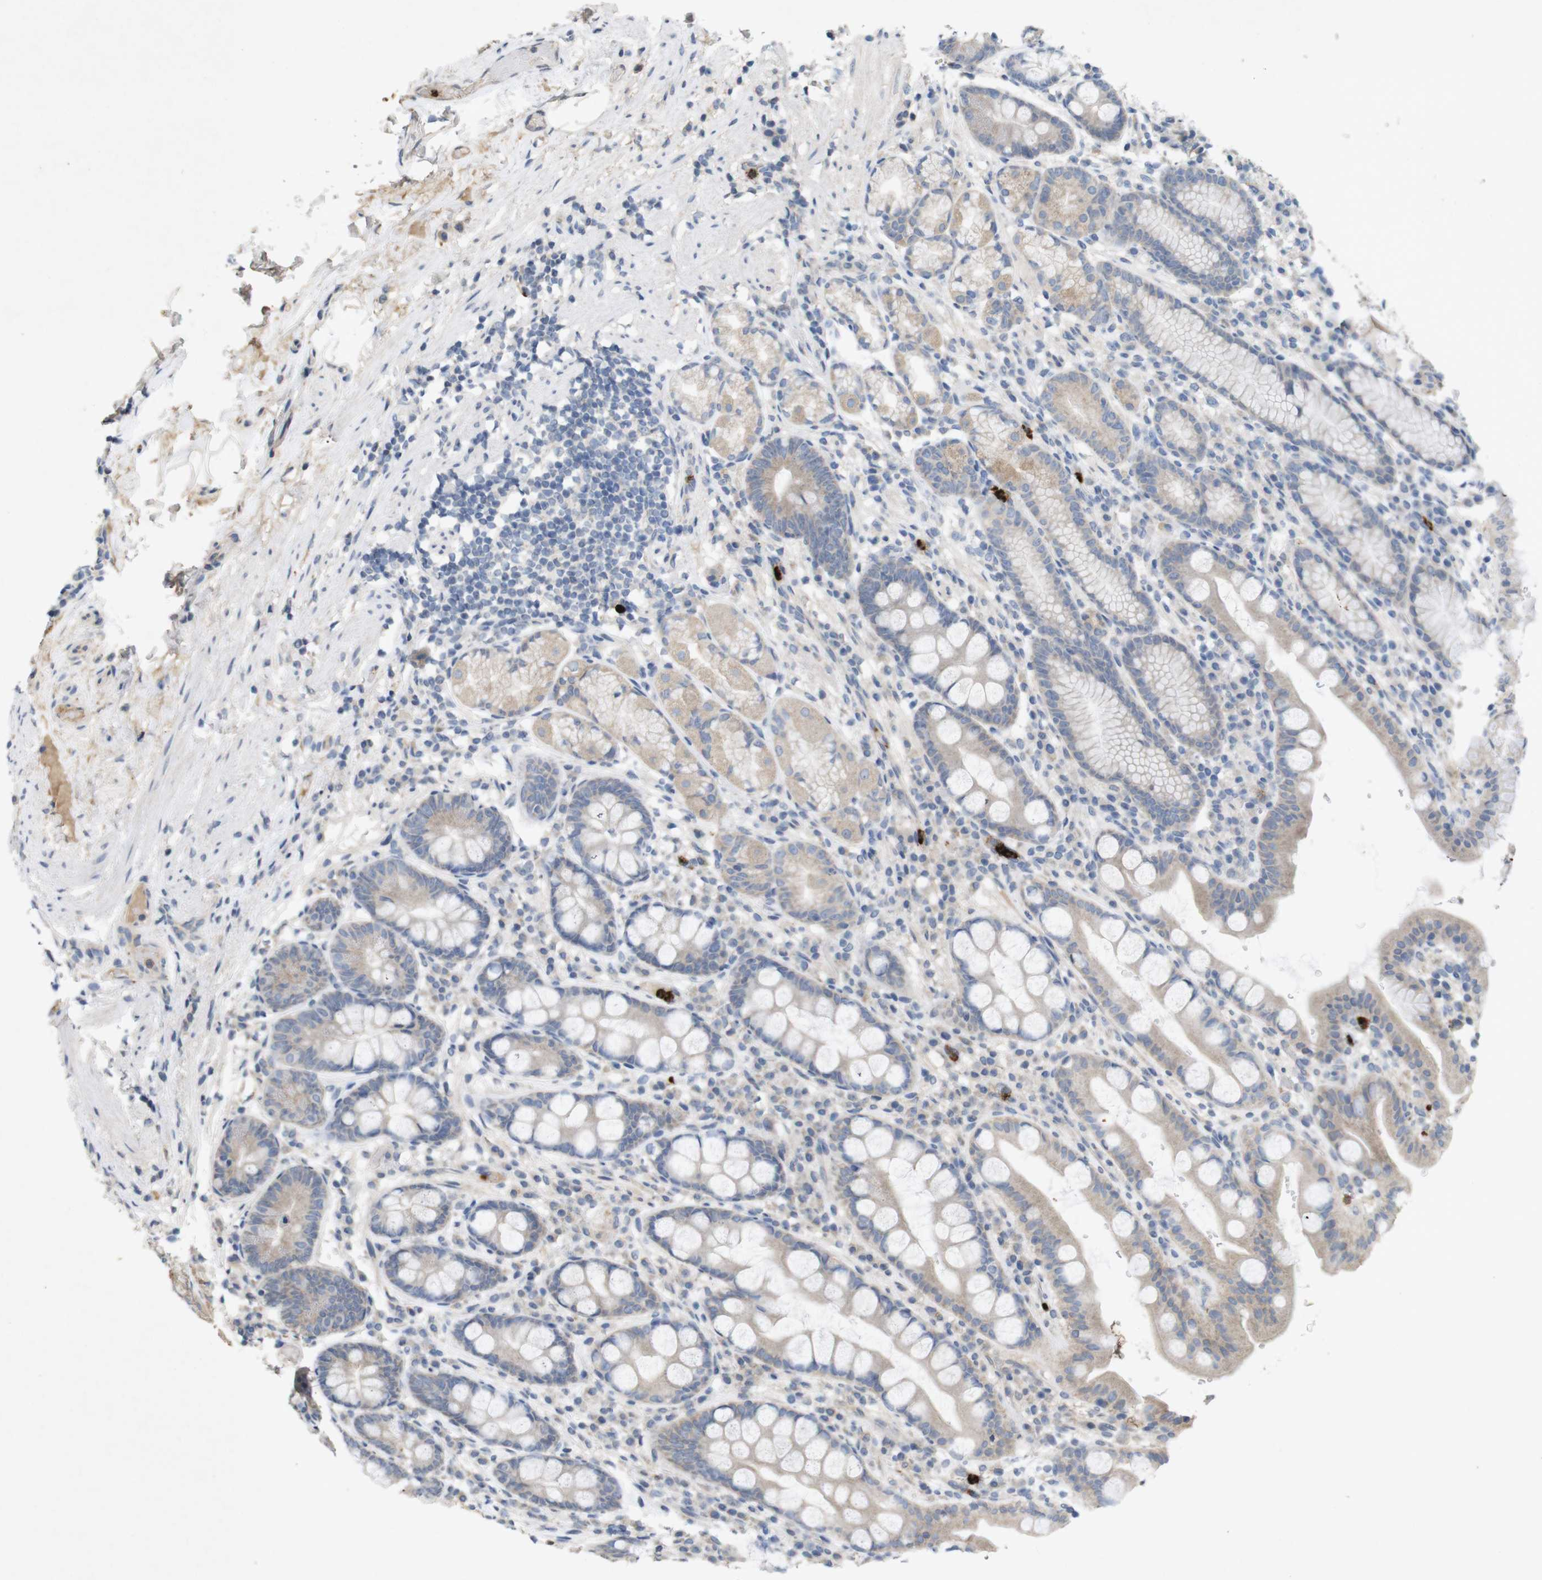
{"staining": {"intensity": "weak", "quantity": "25%-75%", "location": "cytoplasmic/membranous"}, "tissue": "stomach", "cell_type": "Glandular cells", "image_type": "normal", "snomed": [{"axis": "morphology", "description": "Normal tissue, NOS"}, {"axis": "topography", "description": "Stomach, lower"}], "caption": "Protein staining of benign stomach displays weak cytoplasmic/membranous staining in about 25%-75% of glandular cells. (Brightfield microscopy of DAB IHC at high magnification).", "gene": "TSPAN14", "patient": {"sex": "male", "age": 52}}